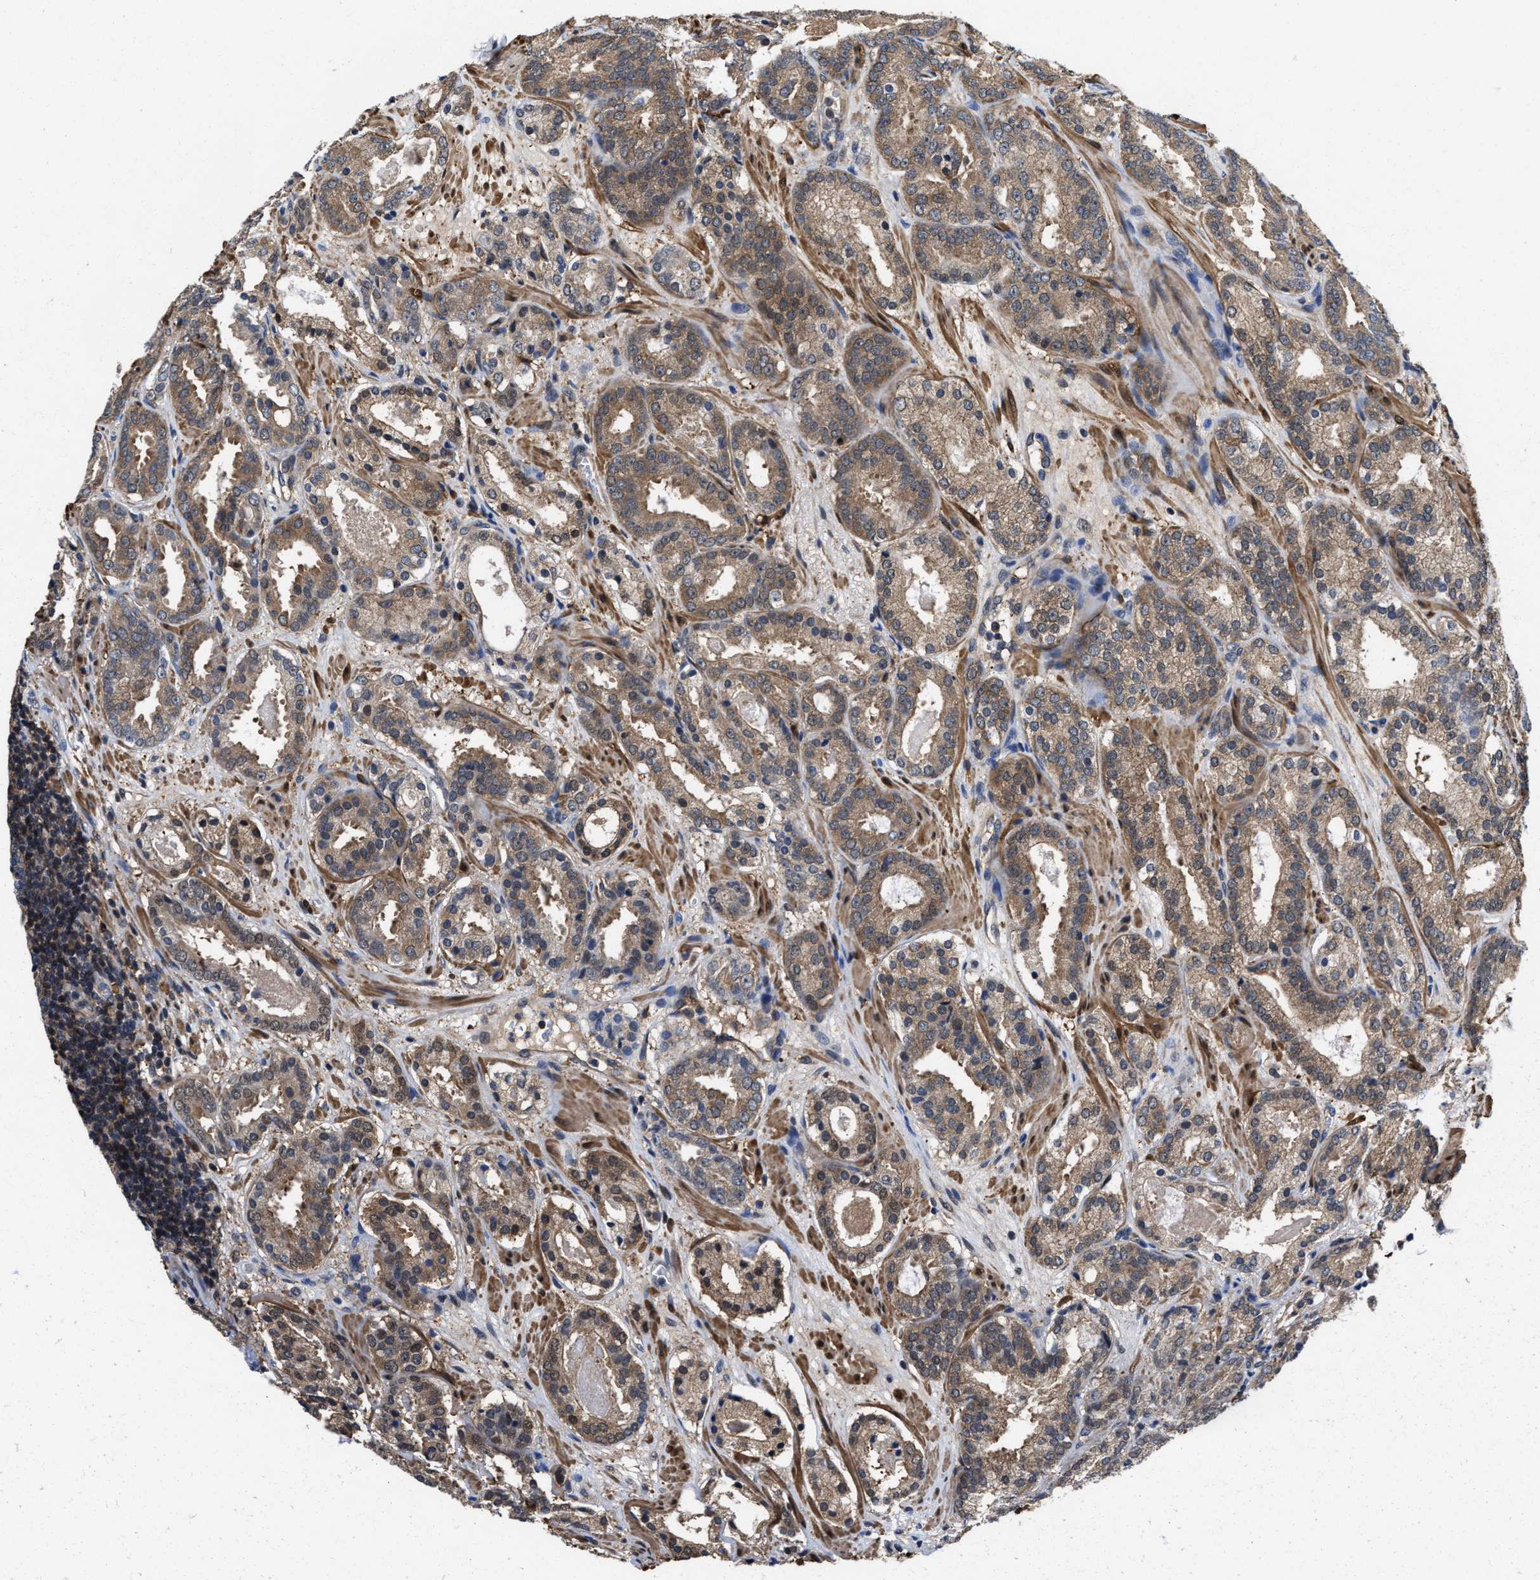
{"staining": {"intensity": "moderate", "quantity": ">75%", "location": "cytoplasmic/membranous"}, "tissue": "prostate cancer", "cell_type": "Tumor cells", "image_type": "cancer", "snomed": [{"axis": "morphology", "description": "Adenocarcinoma, Low grade"}, {"axis": "topography", "description": "Prostate"}], "caption": "Protein expression analysis of prostate cancer (adenocarcinoma (low-grade)) shows moderate cytoplasmic/membranous expression in about >75% of tumor cells.", "gene": "KIF12", "patient": {"sex": "male", "age": 69}}